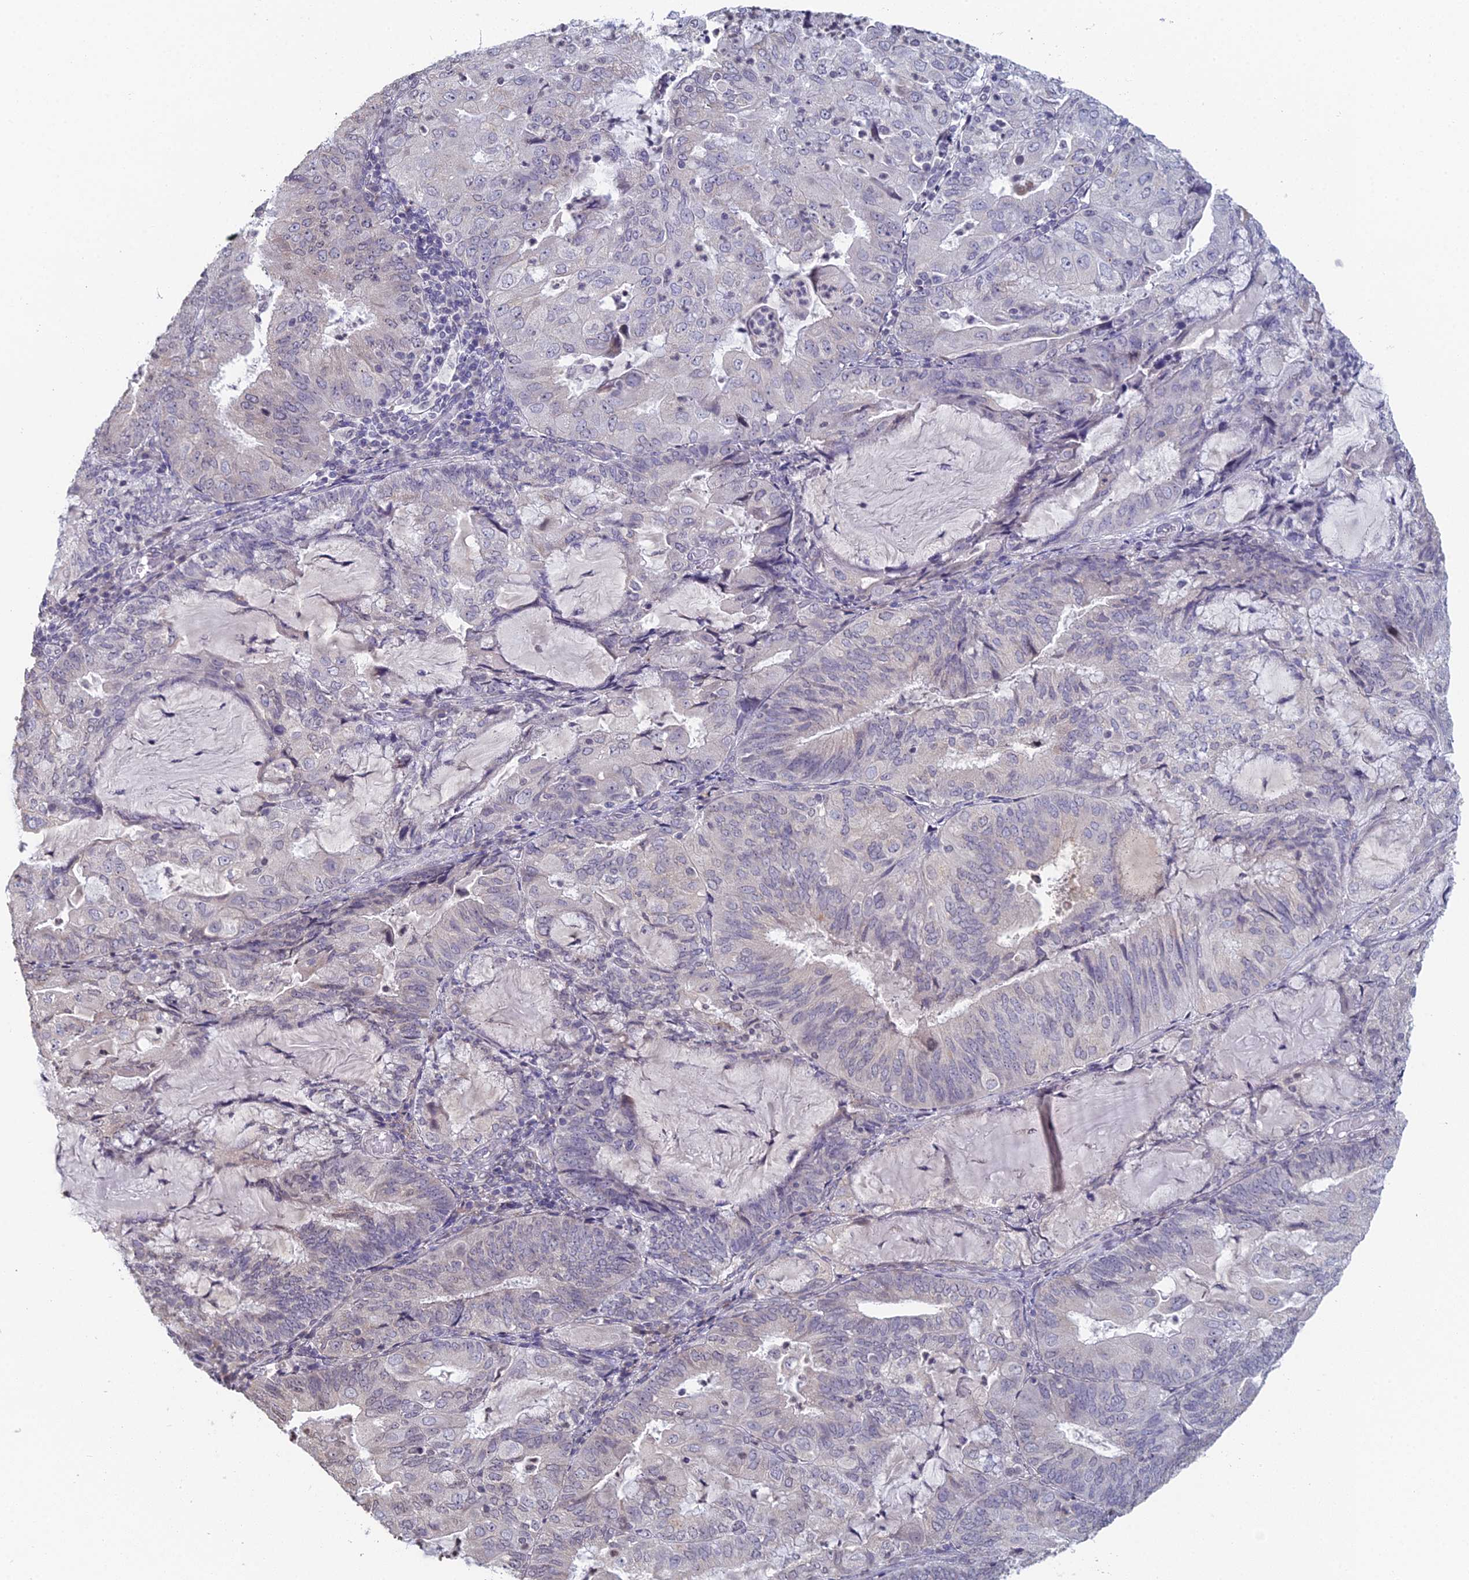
{"staining": {"intensity": "negative", "quantity": "none", "location": "none"}, "tissue": "endometrial cancer", "cell_type": "Tumor cells", "image_type": "cancer", "snomed": [{"axis": "morphology", "description": "Adenocarcinoma, NOS"}, {"axis": "topography", "description": "Endometrium"}], "caption": "Micrograph shows no significant protein expression in tumor cells of endometrial cancer (adenocarcinoma). (DAB immunohistochemistry (IHC) with hematoxylin counter stain).", "gene": "PRR22", "patient": {"sex": "female", "age": 81}}